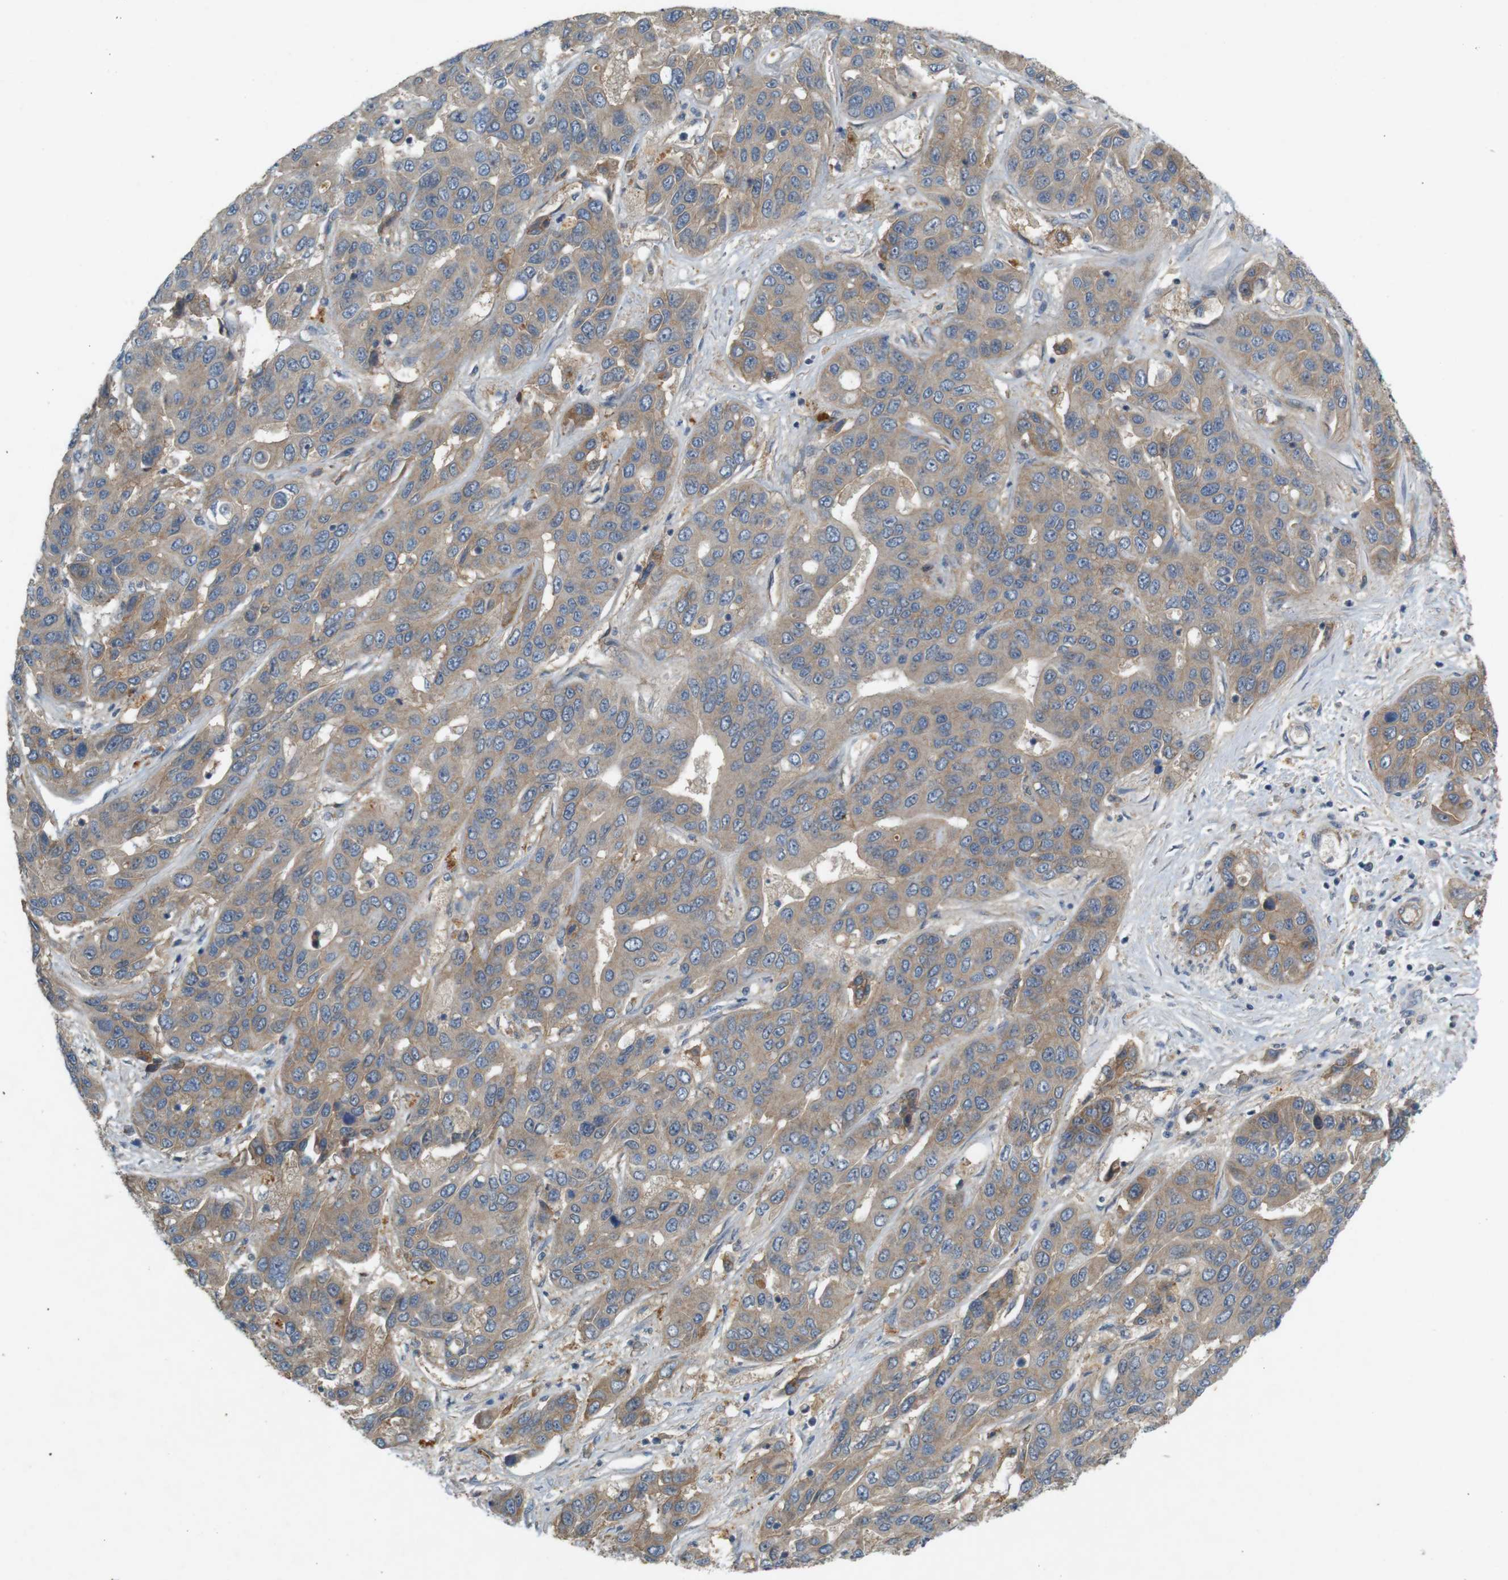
{"staining": {"intensity": "weak", "quantity": ">75%", "location": "cytoplasmic/membranous"}, "tissue": "liver cancer", "cell_type": "Tumor cells", "image_type": "cancer", "snomed": [{"axis": "morphology", "description": "Cholangiocarcinoma"}, {"axis": "topography", "description": "Liver"}], "caption": "Immunohistochemical staining of human liver cancer shows weak cytoplasmic/membranous protein positivity in approximately >75% of tumor cells.", "gene": "PVR", "patient": {"sex": "female", "age": 52}}